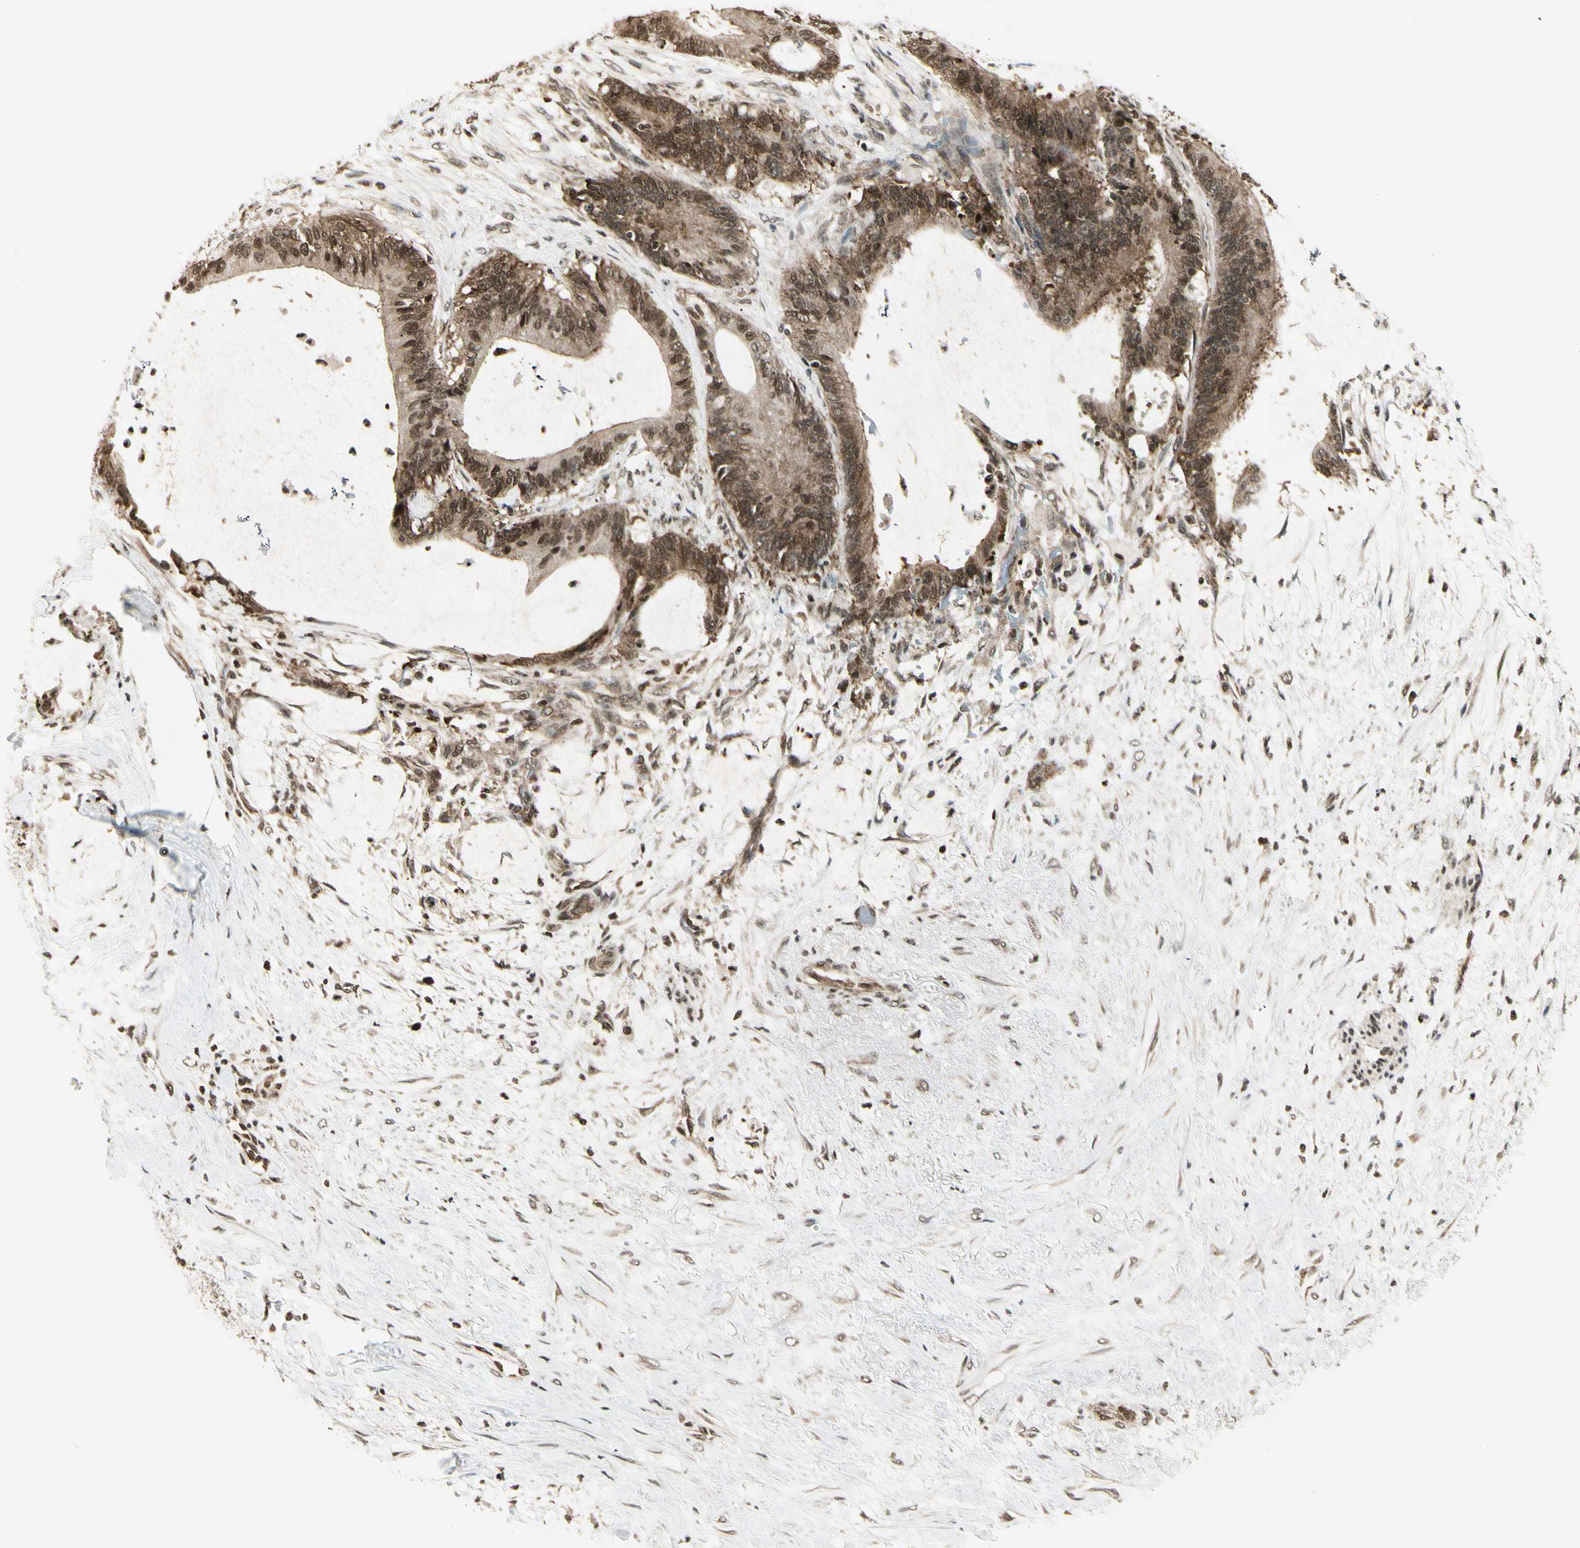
{"staining": {"intensity": "strong", "quantity": ">75%", "location": "cytoplasmic/membranous,nuclear"}, "tissue": "liver cancer", "cell_type": "Tumor cells", "image_type": "cancer", "snomed": [{"axis": "morphology", "description": "Cholangiocarcinoma"}, {"axis": "topography", "description": "Liver"}], "caption": "A micrograph showing strong cytoplasmic/membranous and nuclear staining in approximately >75% of tumor cells in liver cancer (cholangiocarcinoma), as visualized by brown immunohistochemical staining.", "gene": "SMN2", "patient": {"sex": "female", "age": 73}}